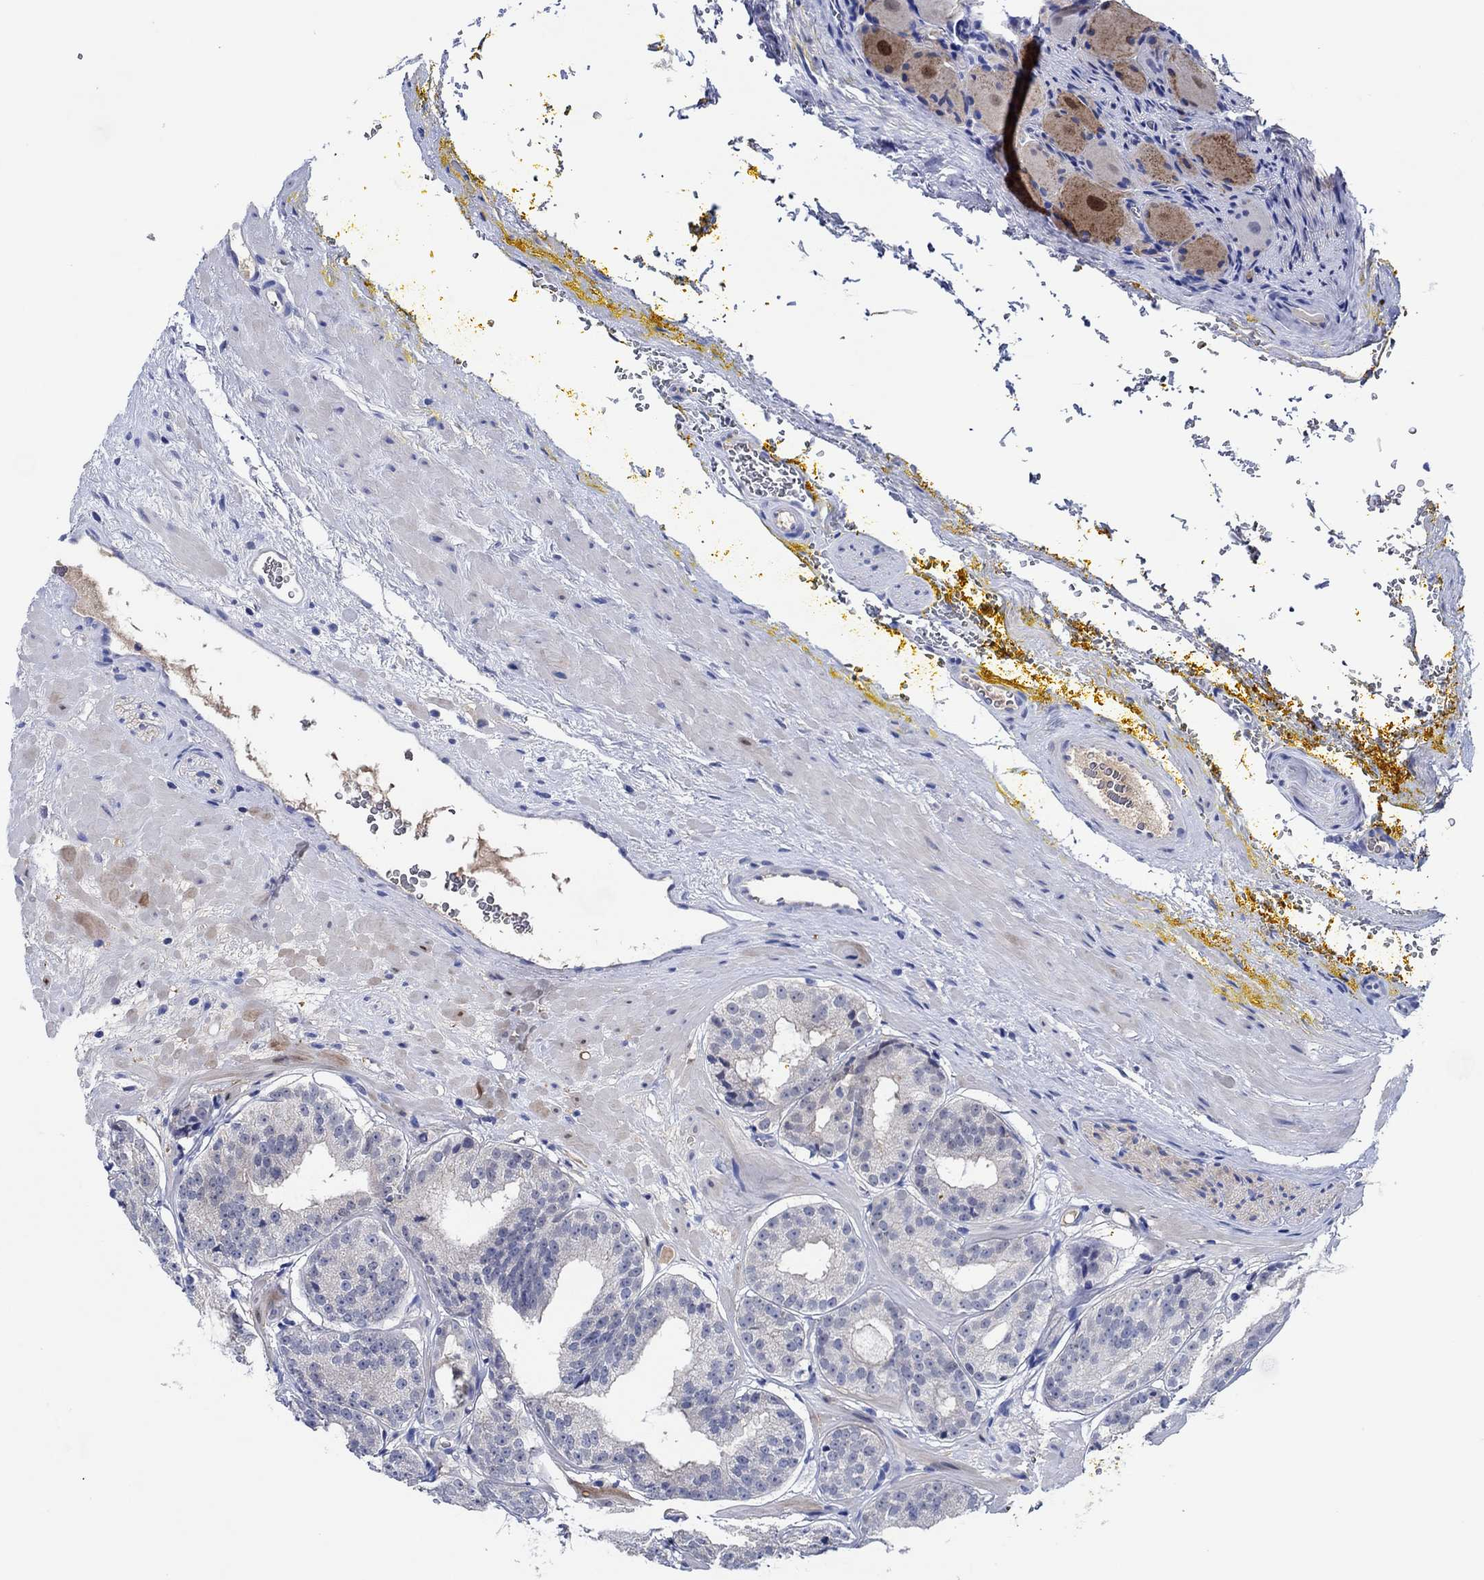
{"staining": {"intensity": "negative", "quantity": "none", "location": "none"}, "tissue": "prostate cancer", "cell_type": "Tumor cells", "image_type": "cancer", "snomed": [{"axis": "morphology", "description": "Adenocarcinoma, Low grade"}, {"axis": "topography", "description": "Prostate"}], "caption": "Histopathology image shows no protein positivity in tumor cells of prostate cancer tissue.", "gene": "CPNE6", "patient": {"sex": "male", "age": 60}}